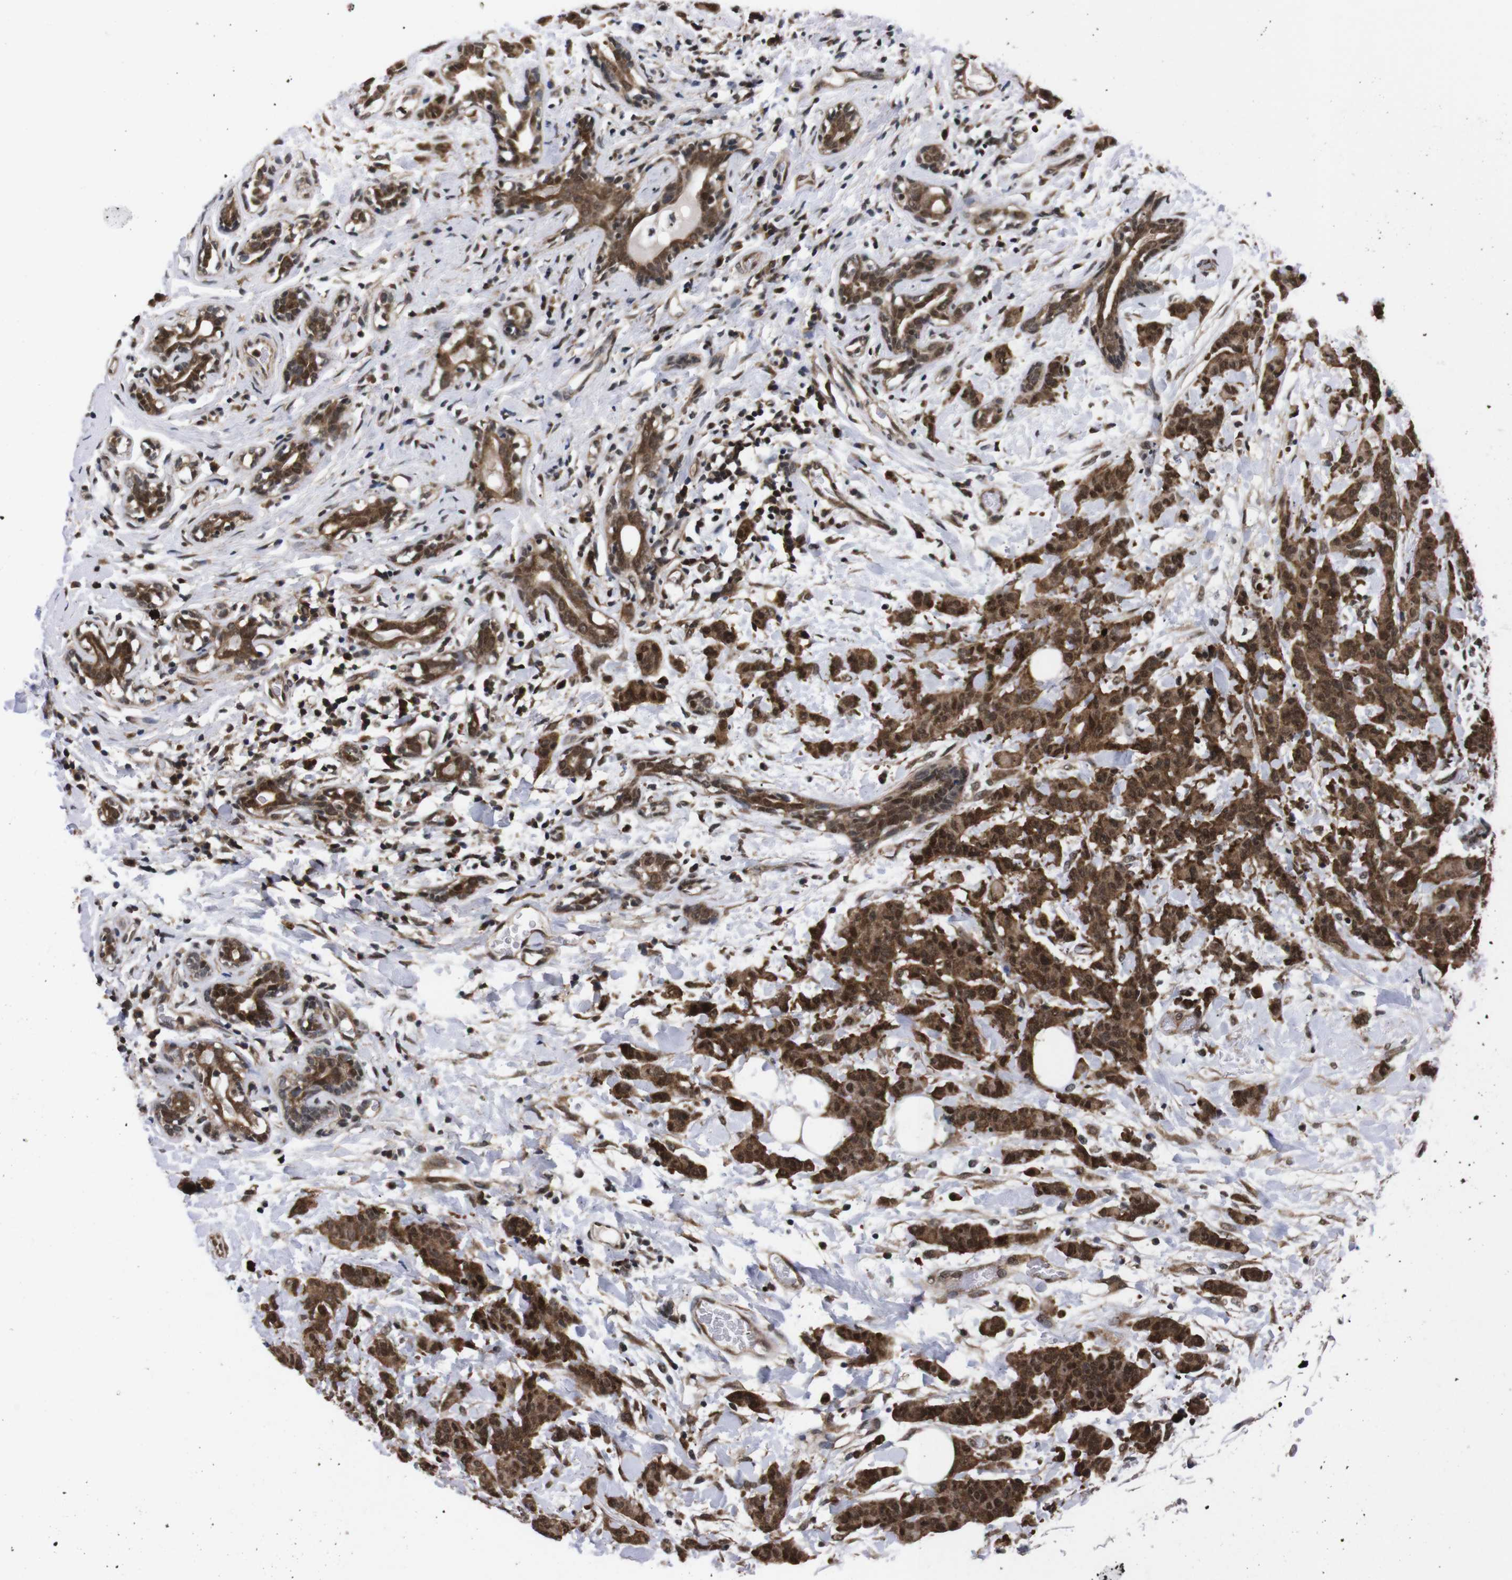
{"staining": {"intensity": "strong", "quantity": ">75%", "location": "cytoplasmic/membranous,nuclear"}, "tissue": "breast cancer", "cell_type": "Tumor cells", "image_type": "cancer", "snomed": [{"axis": "morphology", "description": "Normal tissue, NOS"}, {"axis": "morphology", "description": "Duct carcinoma"}, {"axis": "topography", "description": "Breast"}], "caption": "IHC staining of intraductal carcinoma (breast), which reveals high levels of strong cytoplasmic/membranous and nuclear staining in about >75% of tumor cells indicating strong cytoplasmic/membranous and nuclear protein expression. The staining was performed using DAB (brown) for protein detection and nuclei were counterstained in hematoxylin (blue).", "gene": "UBQLN2", "patient": {"sex": "female", "age": 40}}